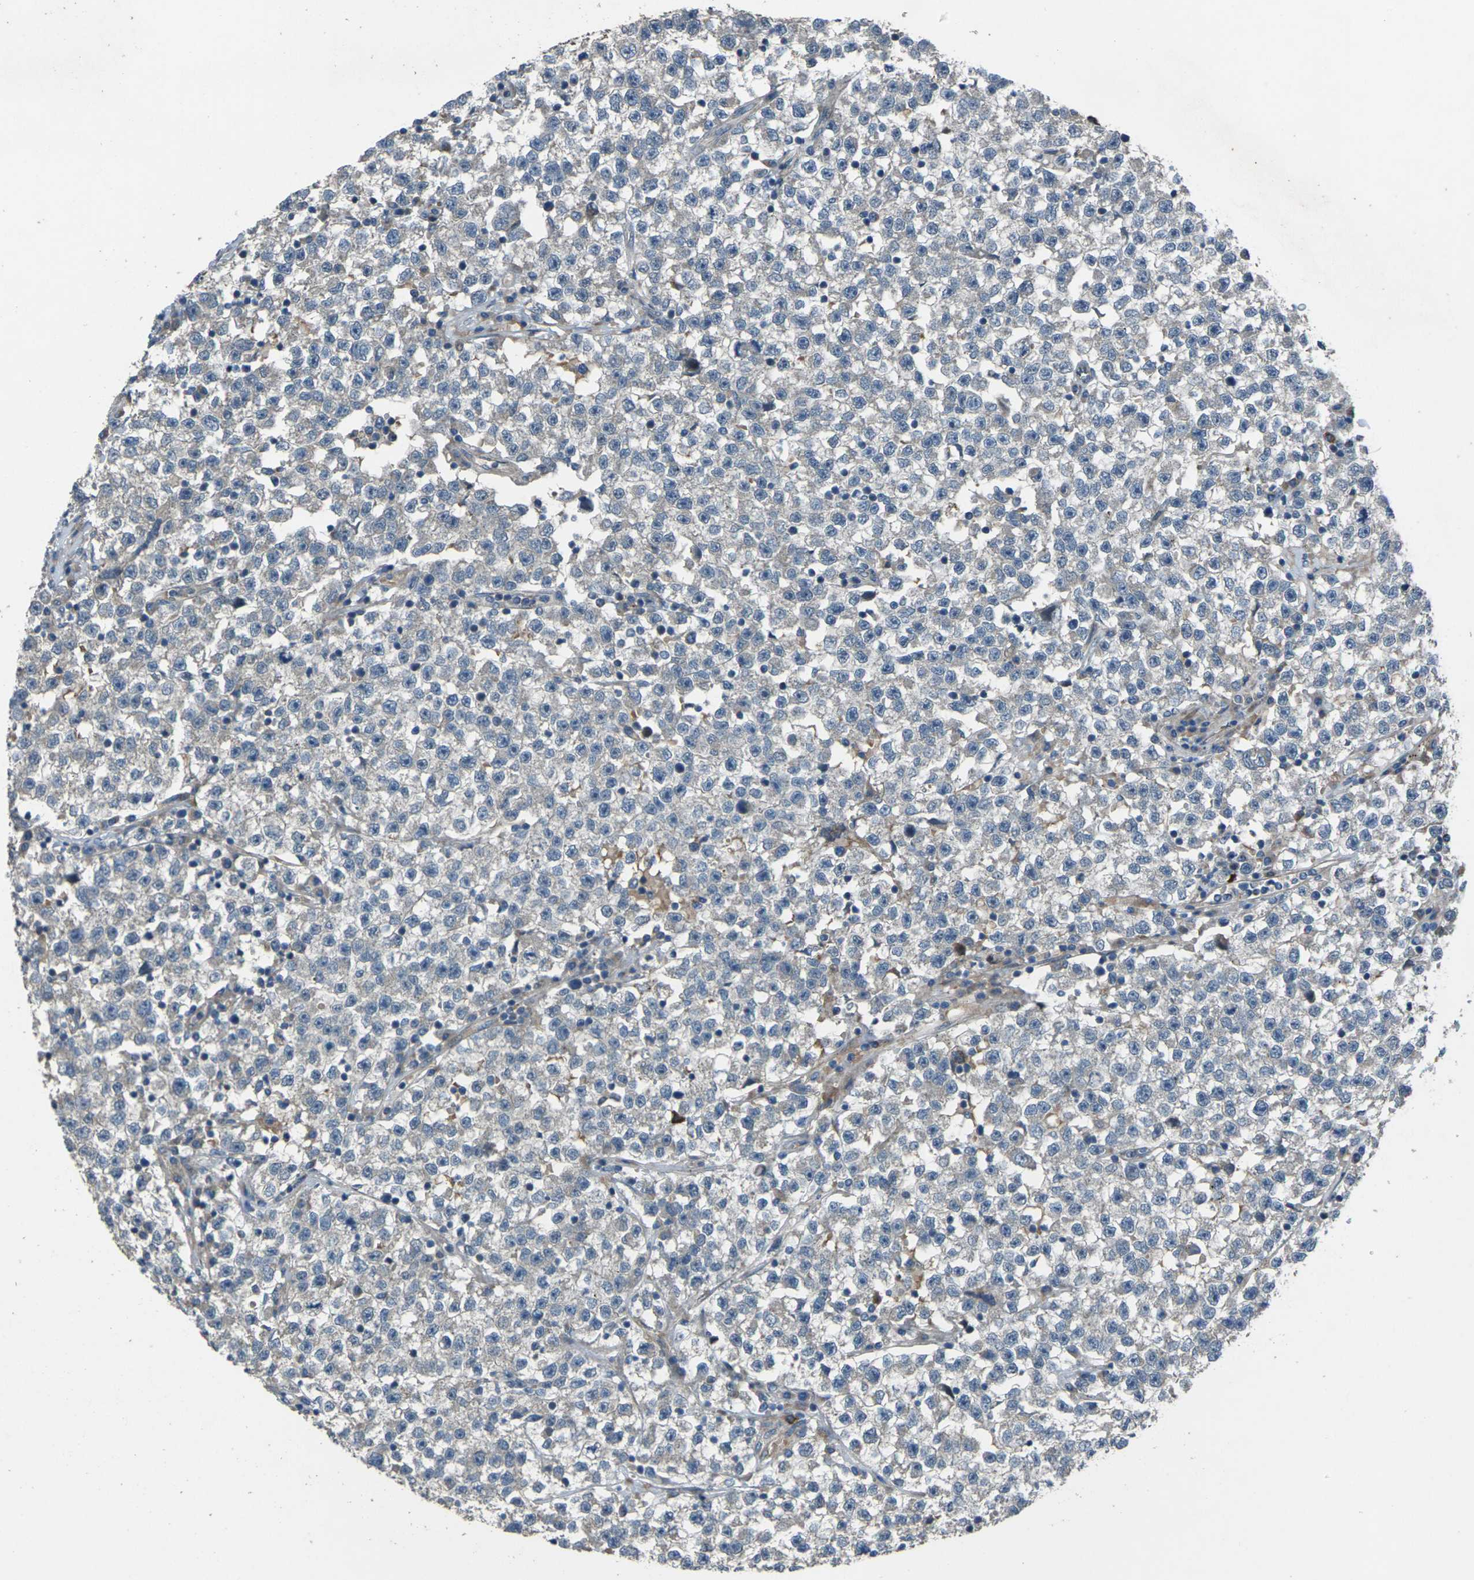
{"staining": {"intensity": "negative", "quantity": "none", "location": "none"}, "tissue": "testis cancer", "cell_type": "Tumor cells", "image_type": "cancer", "snomed": [{"axis": "morphology", "description": "Seminoma, NOS"}, {"axis": "topography", "description": "Testis"}], "caption": "DAB immunohistochemical staining of human testis cancer exhibits no significant expression in tumor cells.", "gene": "EDNRA", "patient": {"sex": "male", "age": 22}}